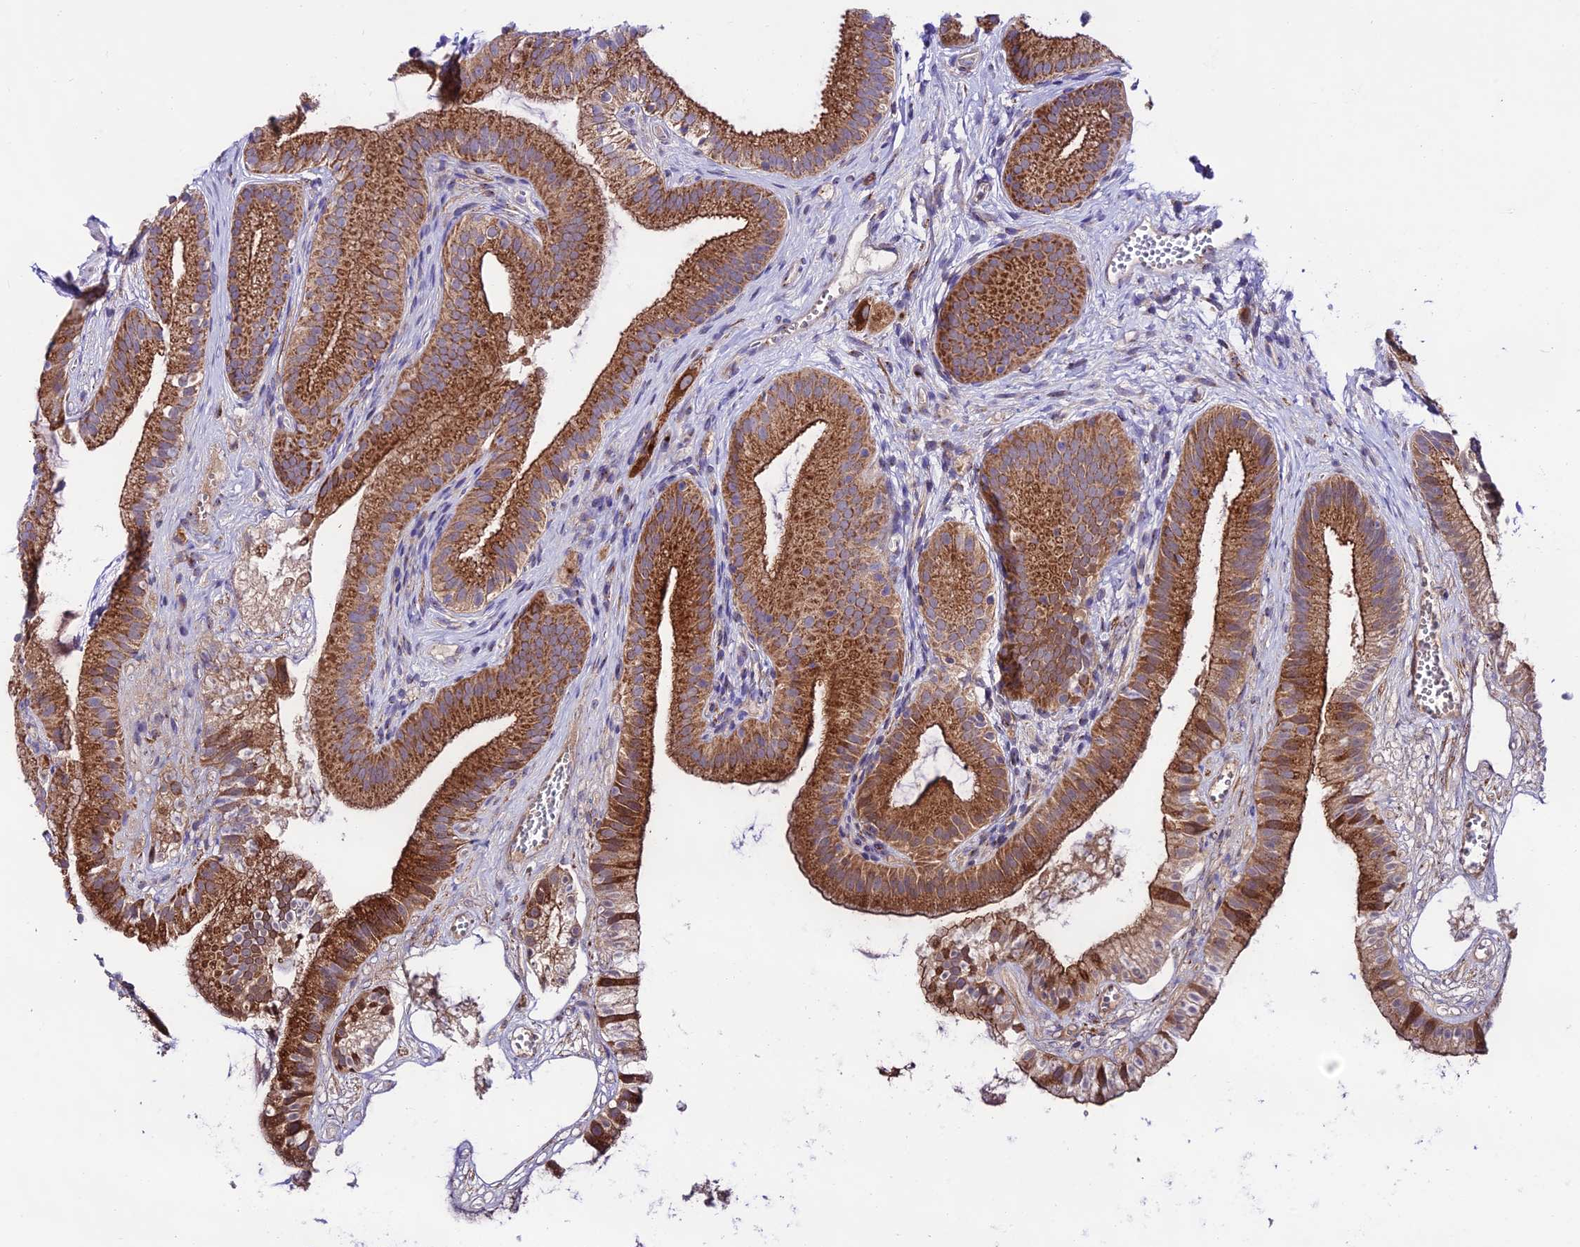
{"staining": {"intensity": "strong", "quantity": ">75%", "location": "cytoplasmic/membranous"}, "tissue": "gallbladder", "cell_type": "Glandular cells", "image_type": "normal", "snomed": [{"axis": "morphology", "description": "Normal tissue, NOS"}, {"axis": "topography", "description": "Gallbladder"}], "caption": "Strong cytoplasmic/membranous protein expression is seen in about >75% of glandular cells in gallbladder.", "gene": "LACTB2", "patient": {"sex": "female", "age": 54}}